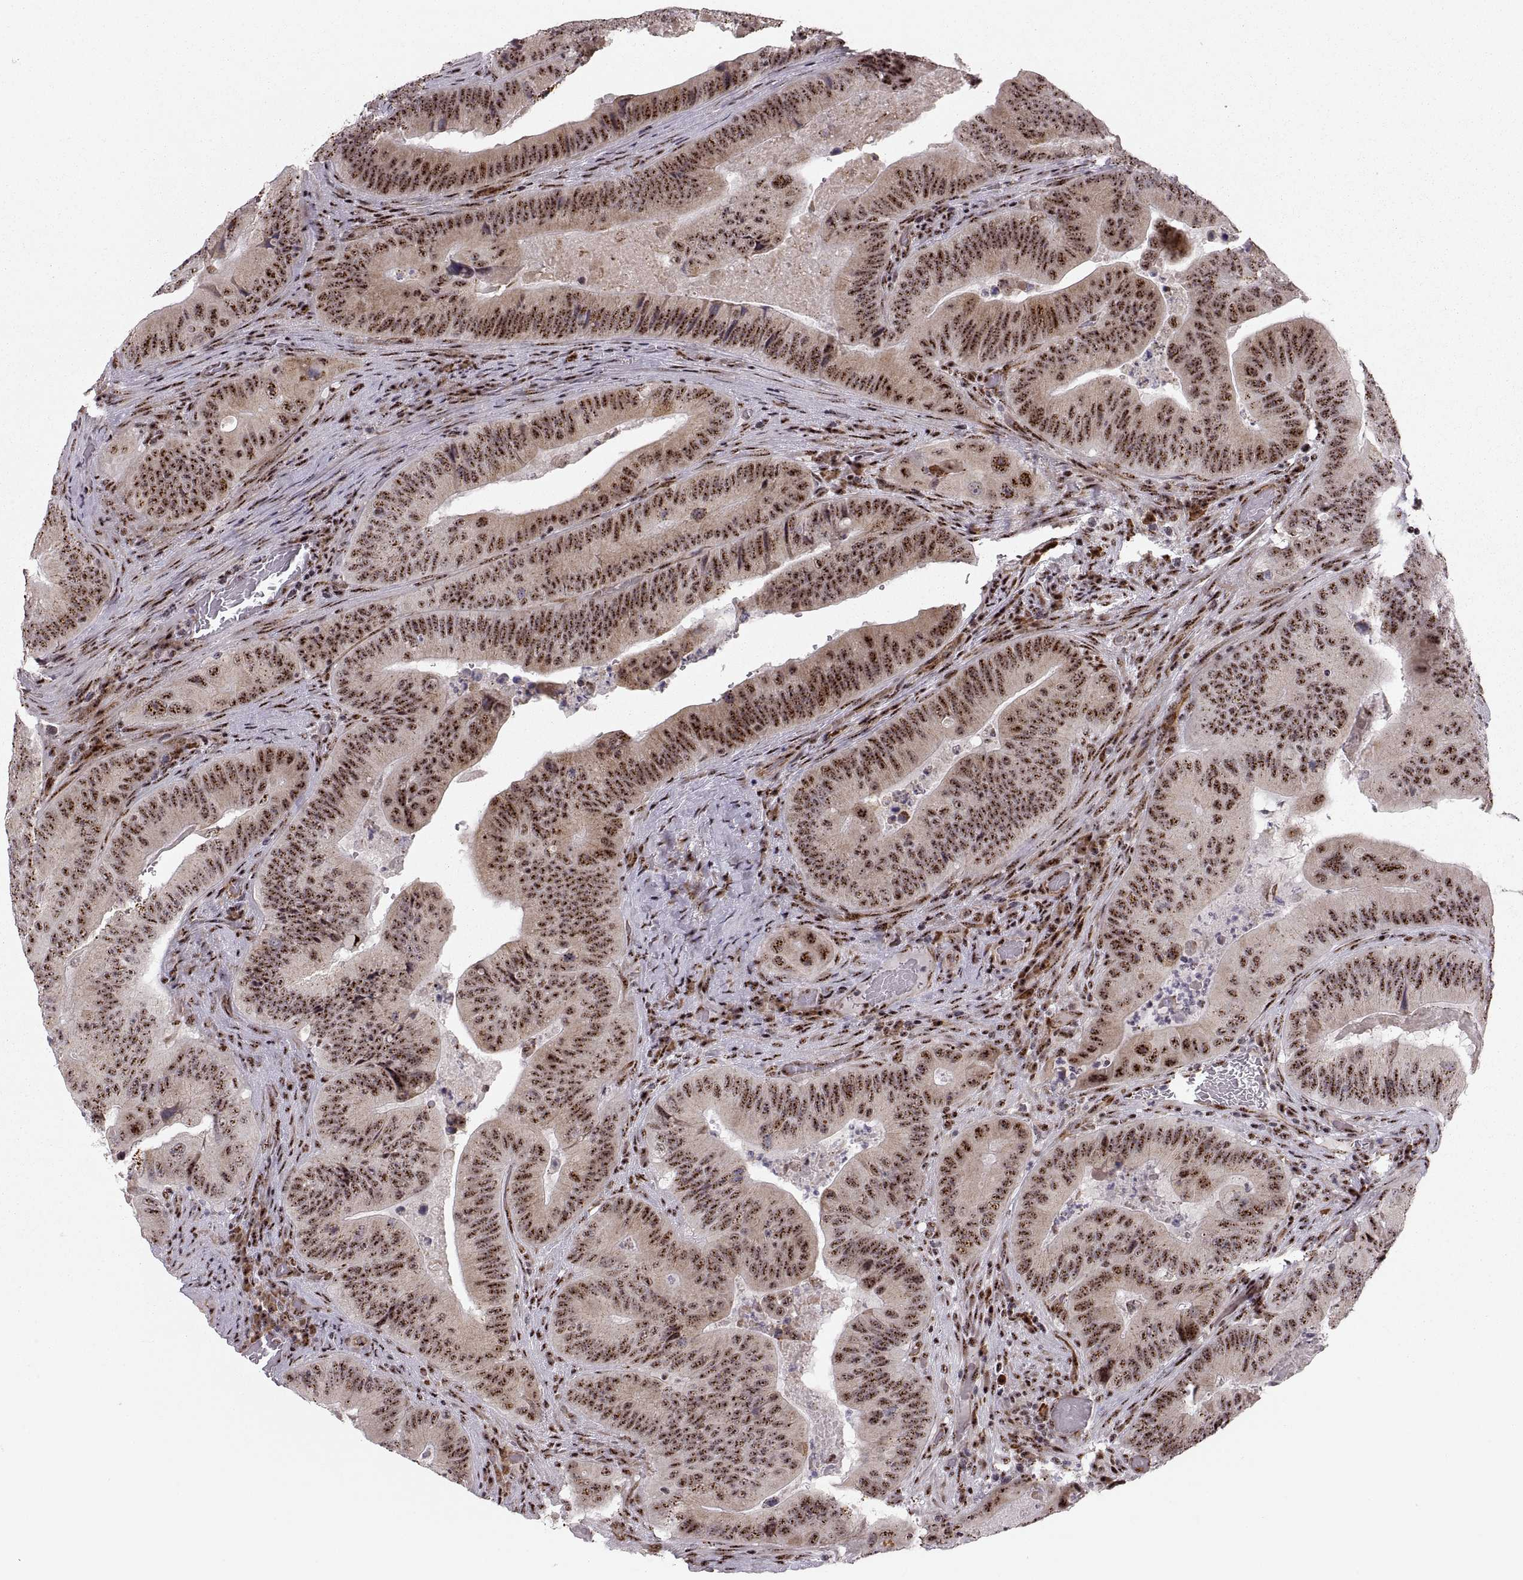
{"staining": {"intensity": "strong", "quantity": ">75%", "location": "nuclear"}, "tissue": "colorectal cancer", "cell_type": "Tumor cells", "image_type": "cancer", "snomed": [{"axis": "morphology", "description": "Adenocarcinoma, NOS"}, {"axis": "topography", "description": "Colon"}], "caption": "Brown immunohistochemical staining in adenocarcinoma (colorectal) exhibits strong nuclear staining in about >75% of tumor cells. The protein of interest is stained brown, and the nuclei are stained in blue (DAB (3,3'-diaminobenzidine) IHC with brightfield microscopy, high magnification).", "gene": "ZCCHC17", "patient": {"sex": "female", "age": 86}}